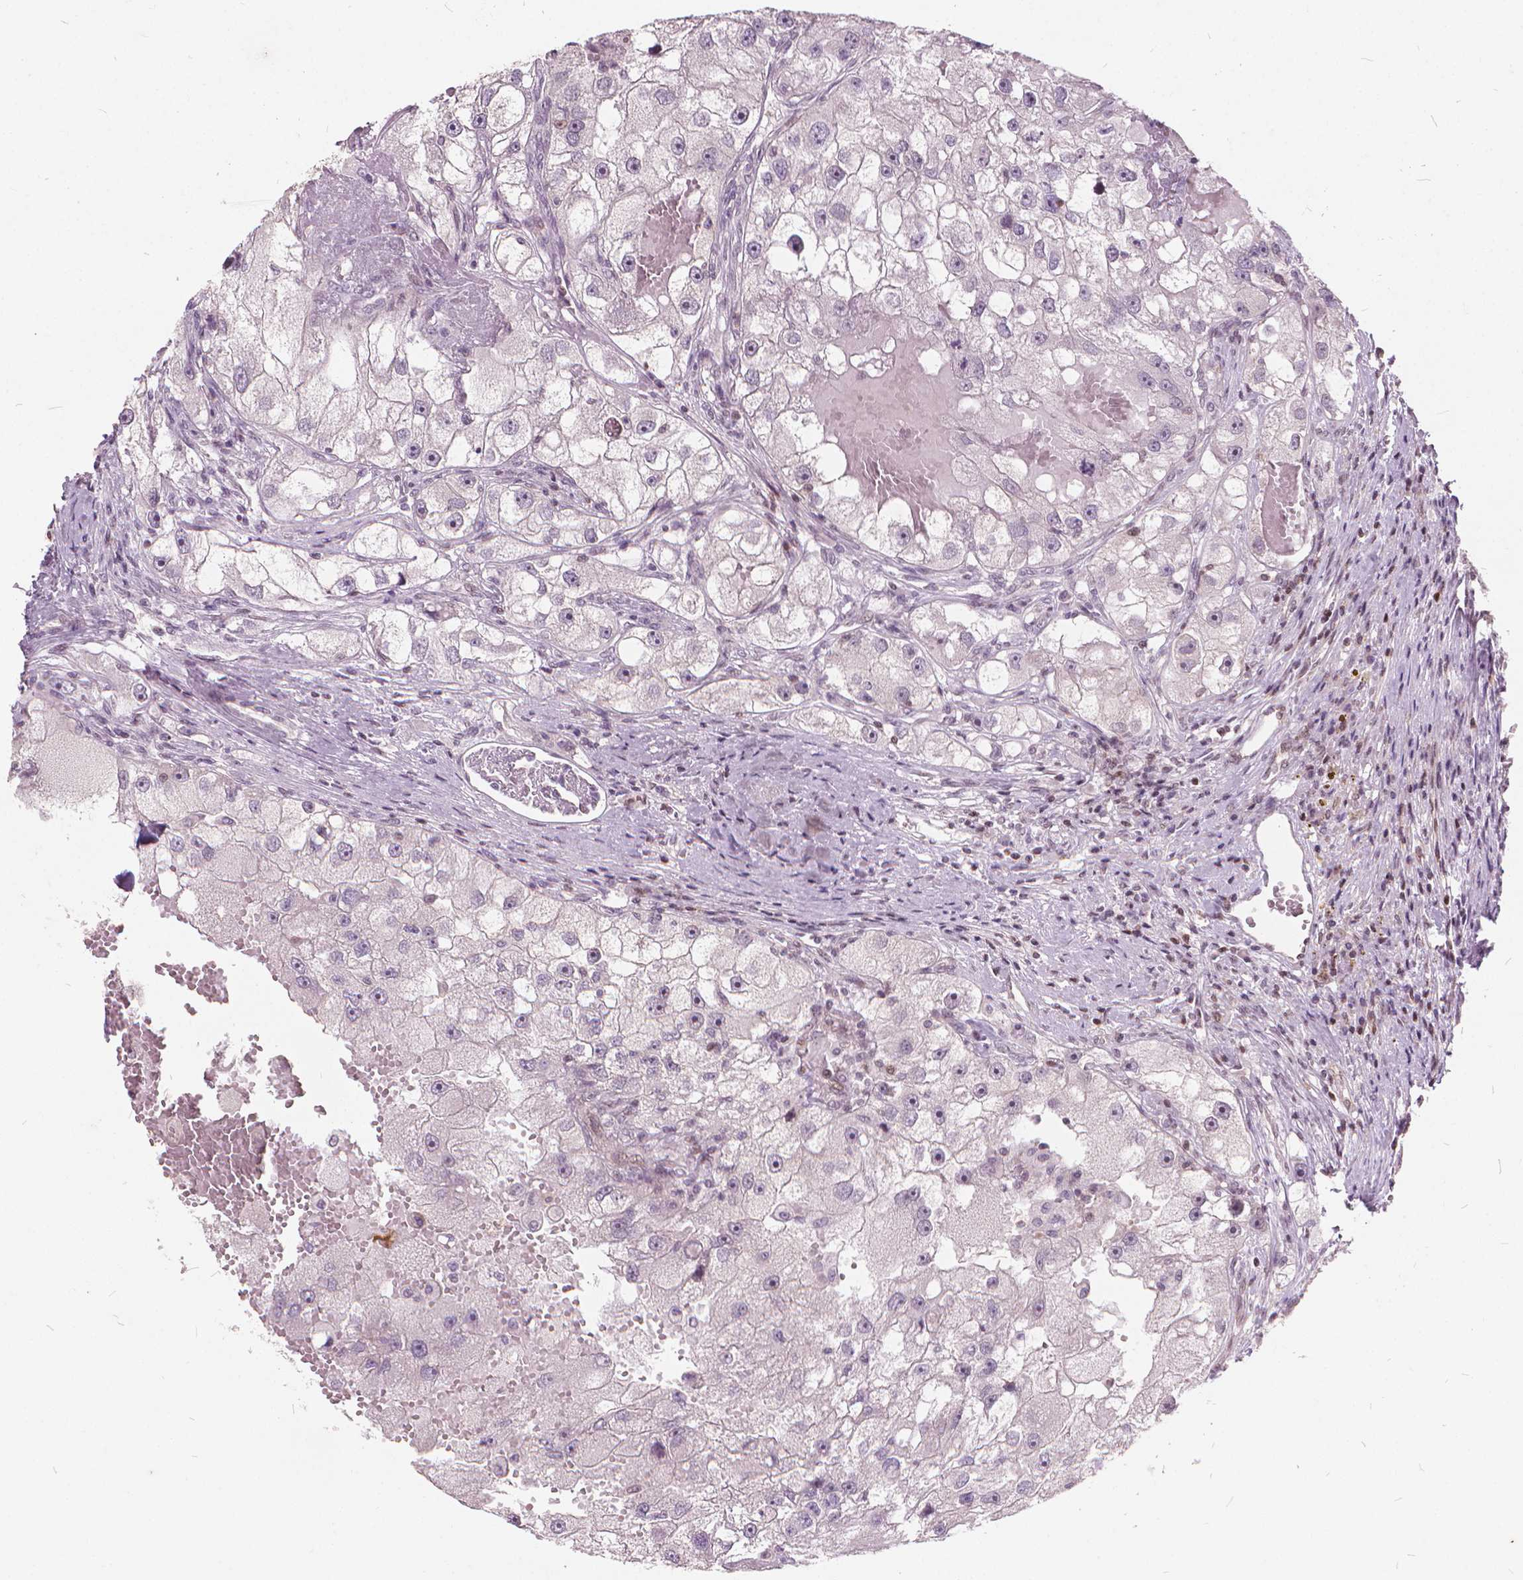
{"staining": {"intensity": "negative", "quantity": "none", "location": "none"}, "tissue": "renal cancer", "cell_type": "Tumor cells", "image_type": "cancer", "snomed": [{"axis": "morphology", "description": "Adenocarcinoma, NOS"}, {"axis": "topography", "description": "Kidney"}], "caption": "Immunohistochemistry (IHC) of human renal cancer reveals no expression in tumor cells. (DAB immunohistochemistry, high magnification).", "gene": "STAT5B", "patient": {"sex": "male", "age": 63}}